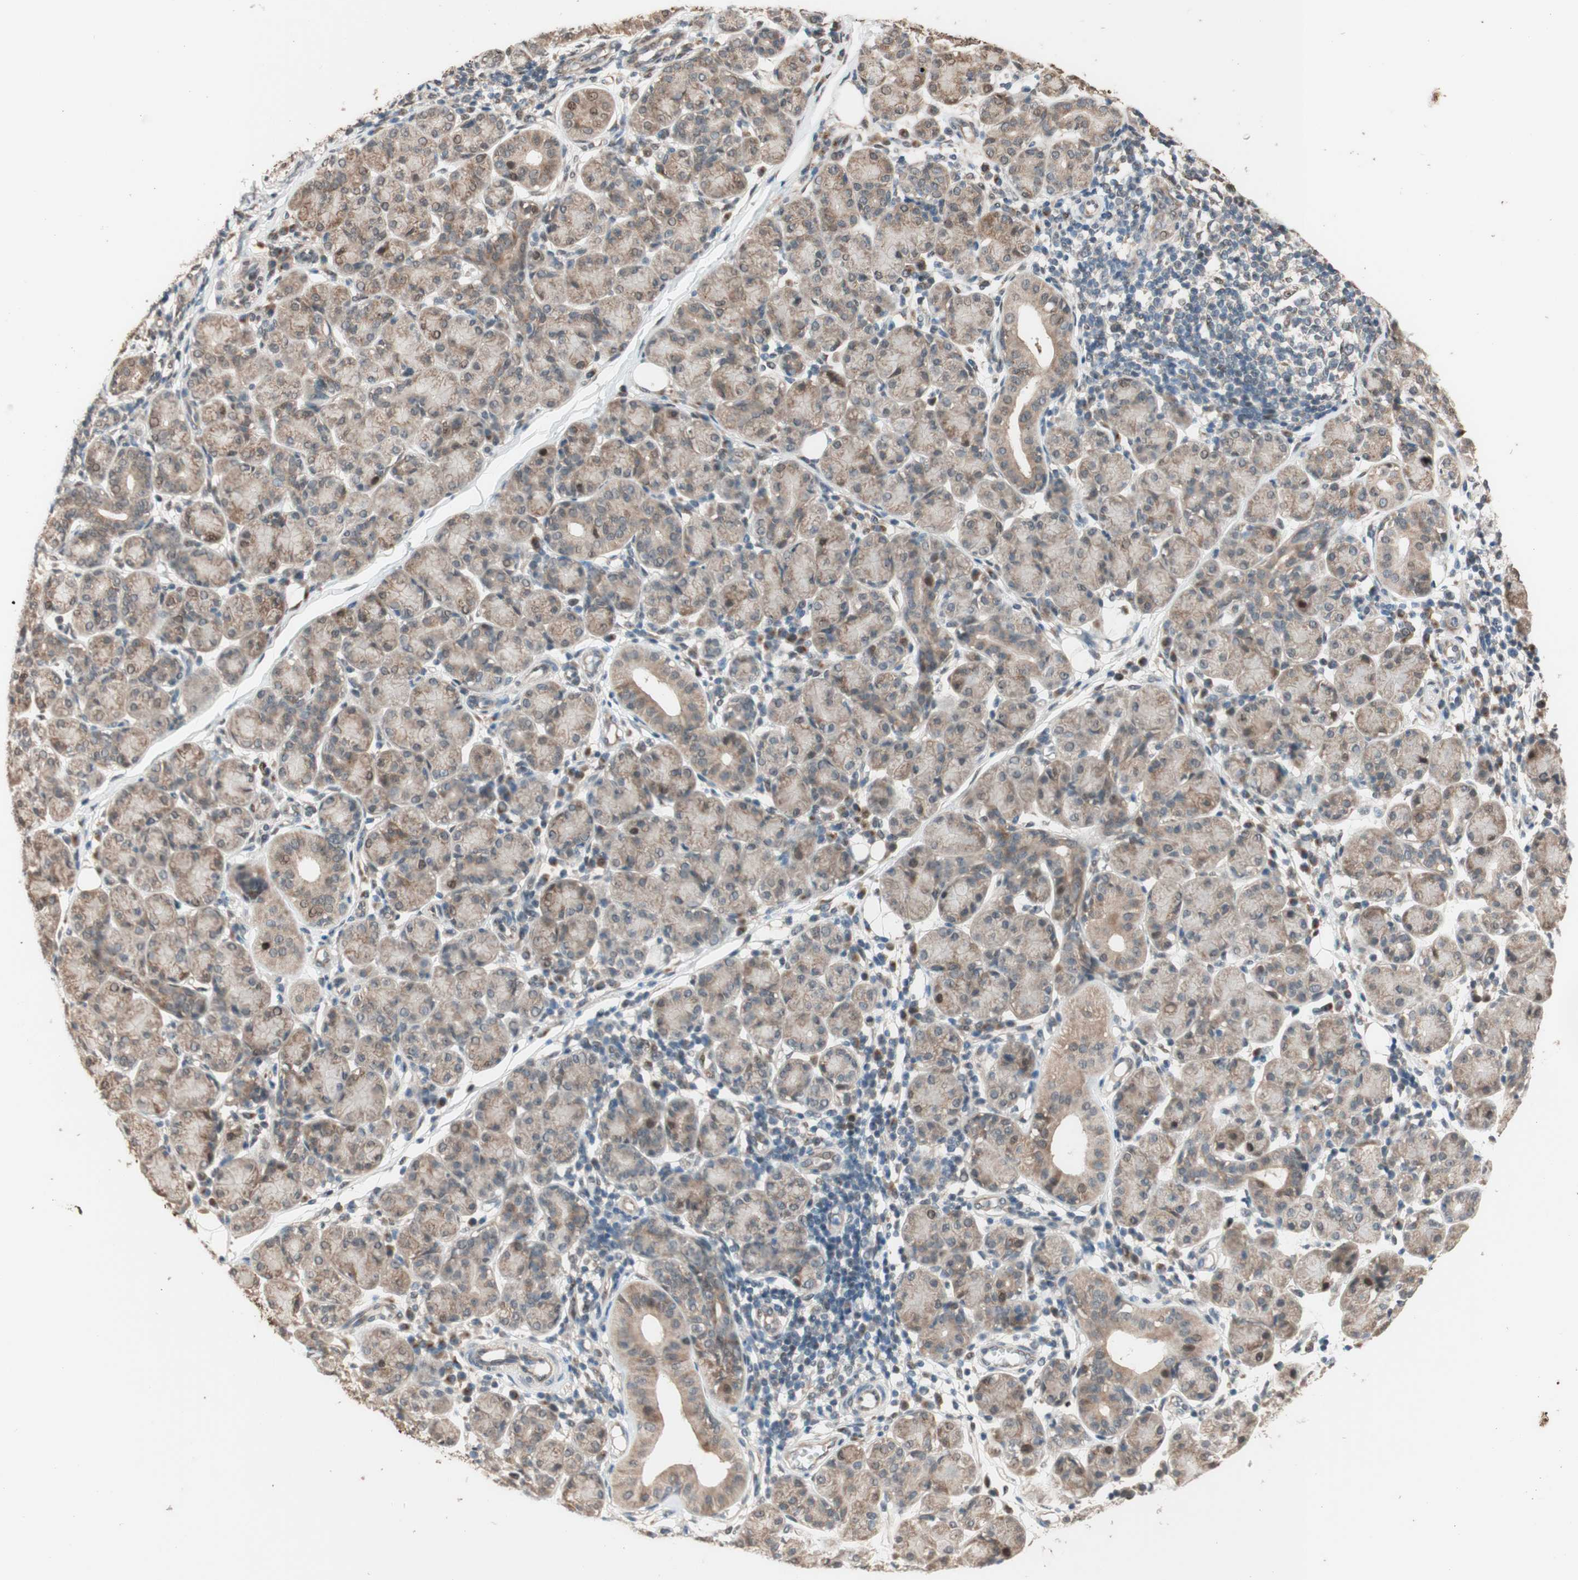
{"staining": {"intensity": "moderate", "quantity": ">75%", "location": "cytoplasmic/membranous"}, "tissue": "salivary gland", "cell_type": "Glandular cells", "image_type": "normal", "snomed": [{"axis": "morphology", "description": "Normal tissue, NOS"}, {"axis": "morphology", "description": "Inflammation, NOS"}, {"axis": "topography", "description": "Lymph node"}, {"axis": "topography", "description": "Salivary gland"}], "caption": "An IHC histopathology image of unremarkable tissue is shown. Protein staining in brown highlights moderate cytoplasmic/membranous positivity in salivary gland within glandular cells.", "gene": "CCNC", "patient": {"sex": "male", "age": 3}}